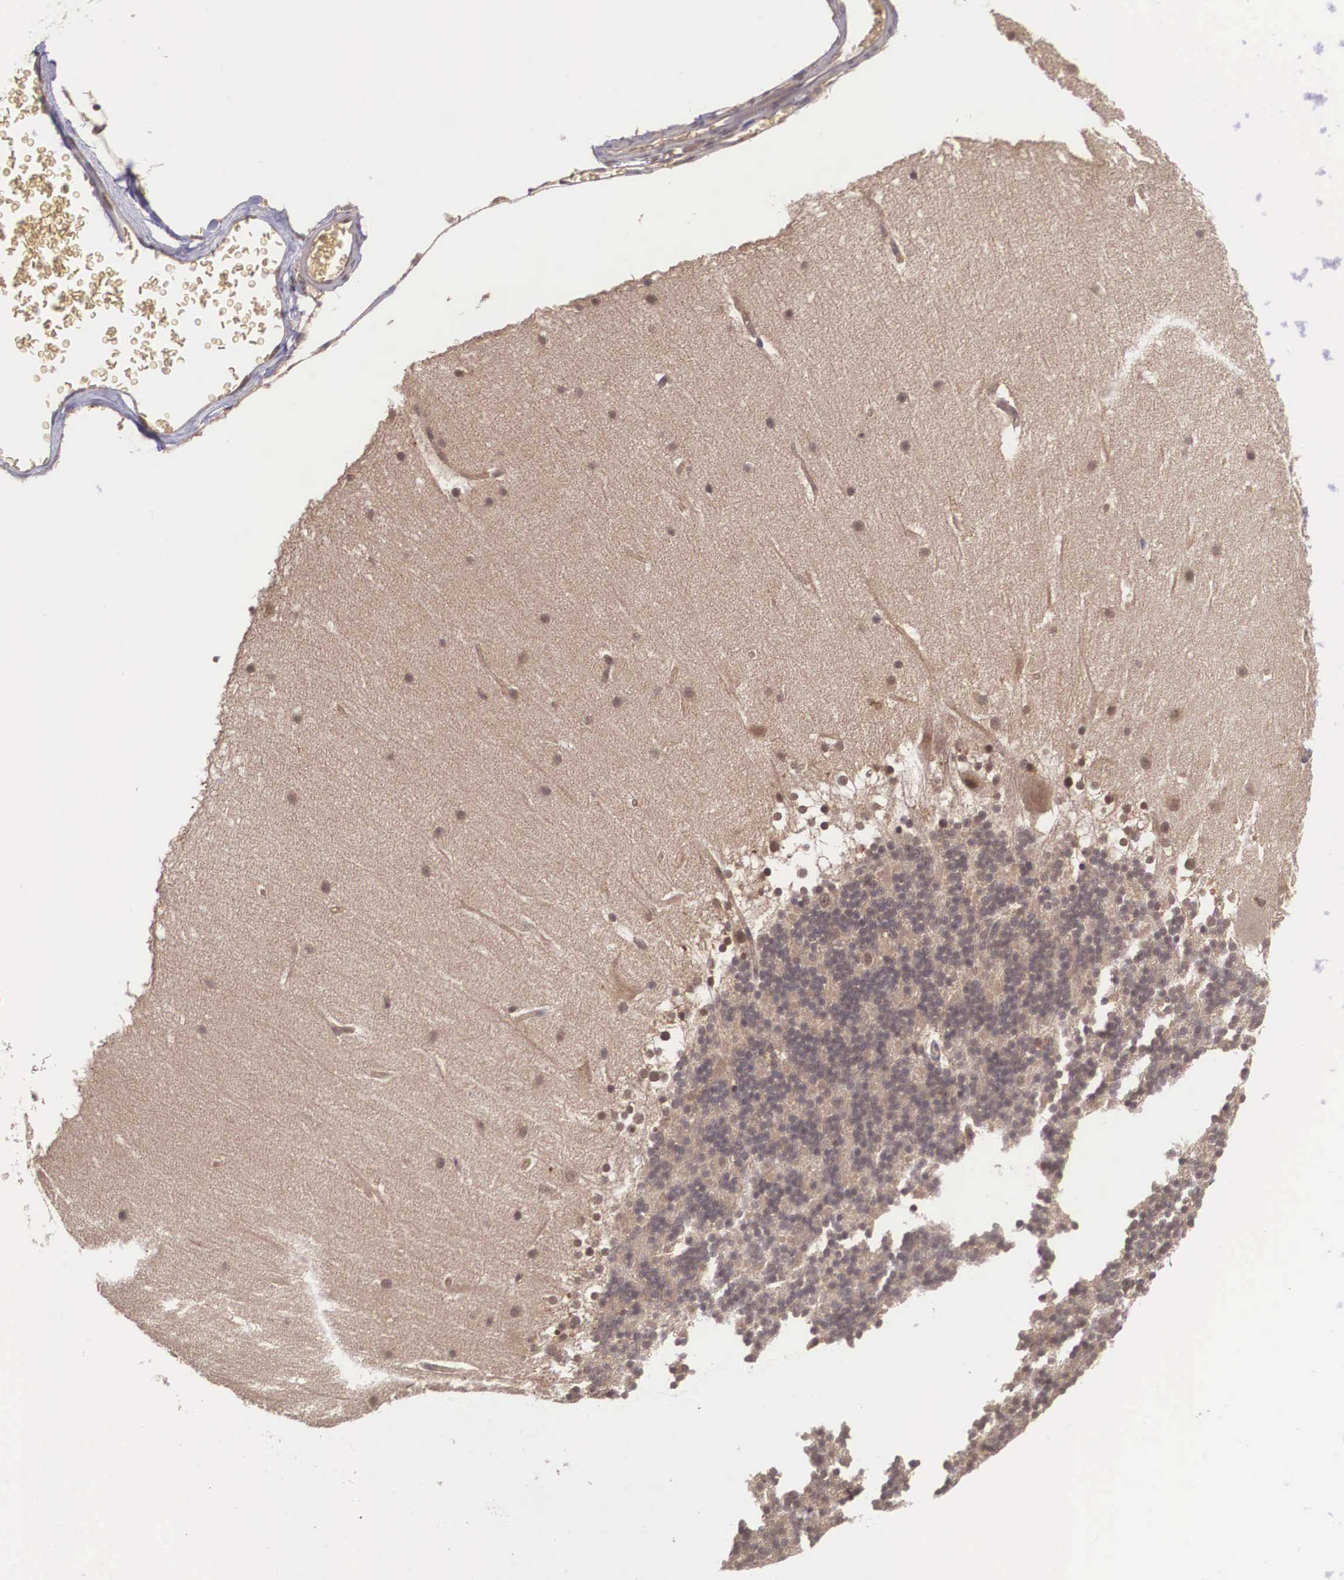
{"staining": {"intensity": "weak", "quantity": "25%-75%", "location": "cytoplasmic/membranous"}, "tissue": "cerebellum", "cell_type": "Cells in granular layer", "image_type": "normal", "snomed": [{"axis": "morphology", "description": "Normal tissue, NOS"}, {"axis": "topography", "description": "Cerebellum"}], "caption": "IHC (DAB (3,3'-diaminobenzidine)) staining of unremarkable human cerebellum reveals weak cytoplasmic/membranous protein staining in about 25%-75% of cells in granular layer.", "gene": "VASH1", "patient": {"sex": "female", "age": 19}}